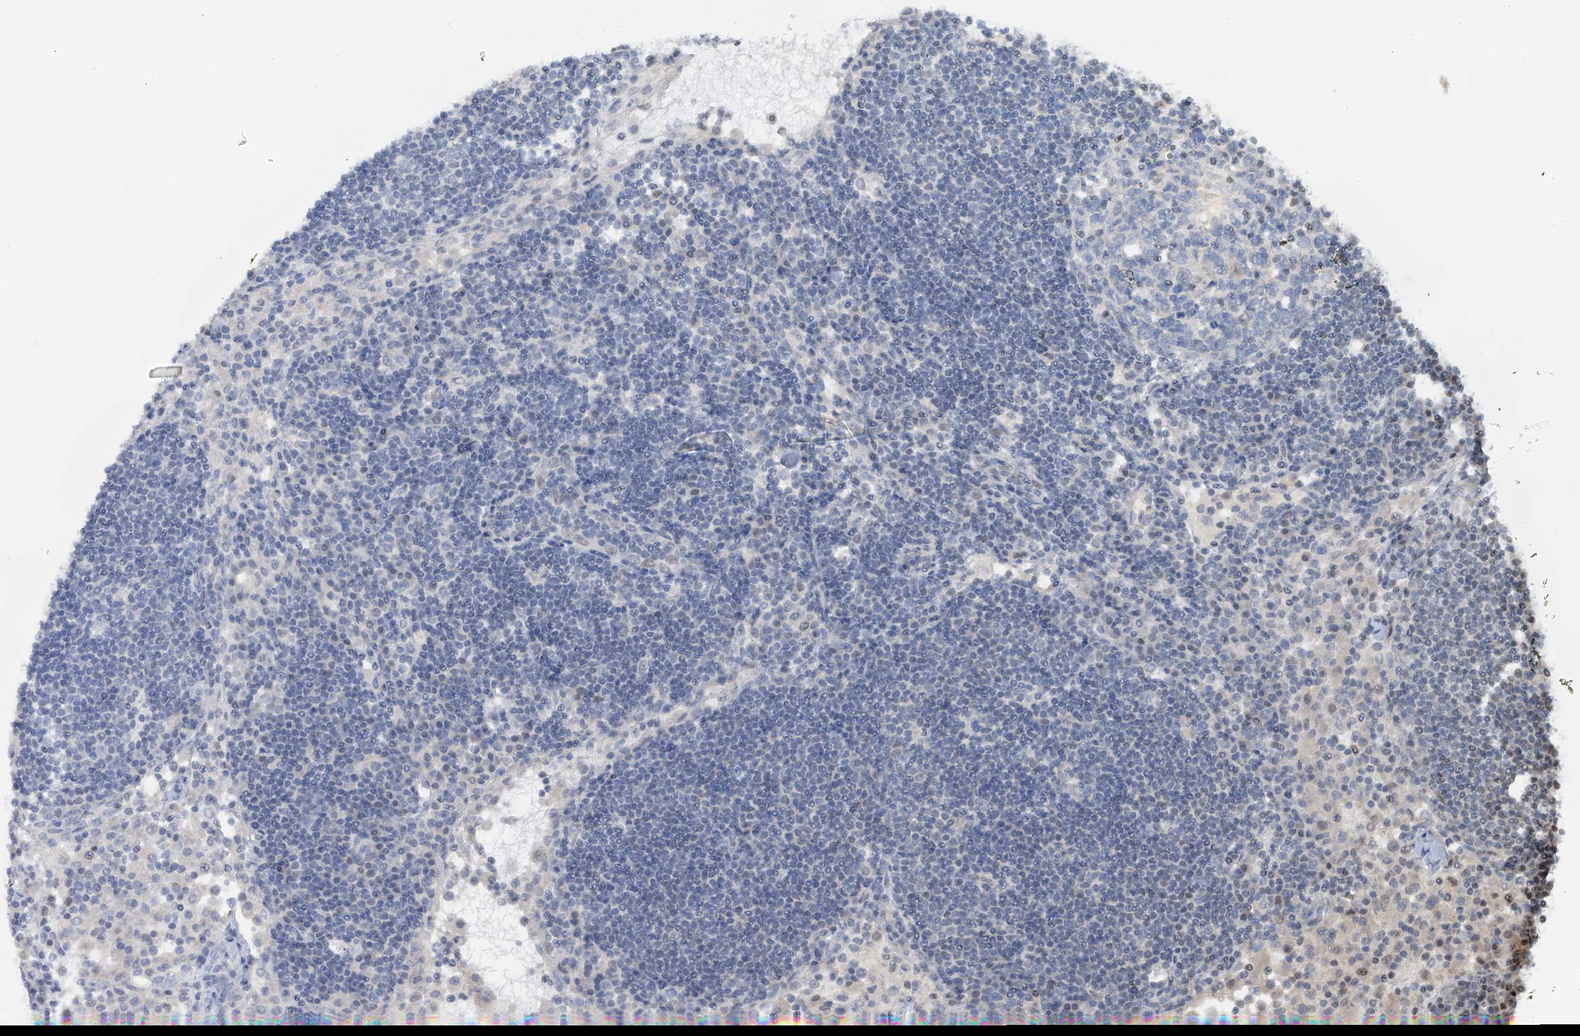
{"staining": {"intensity": "negative", "quantity": "none", "location": "none"}, "tissue": "lymph node", "cell_type": "Germinal center cells", "image_type": "normal", "snomed": [{"axis": "morphology", "description": "Normal tissue, NOS"}, {"axis": "topography", "description": "Lymph node"}], "caption": "Germinal center cells show no significant positivity in normal lymph node. Nuclei are stained in blue.", "gene": "PMM1", "patient": {"sex": "female", "age": 53}}